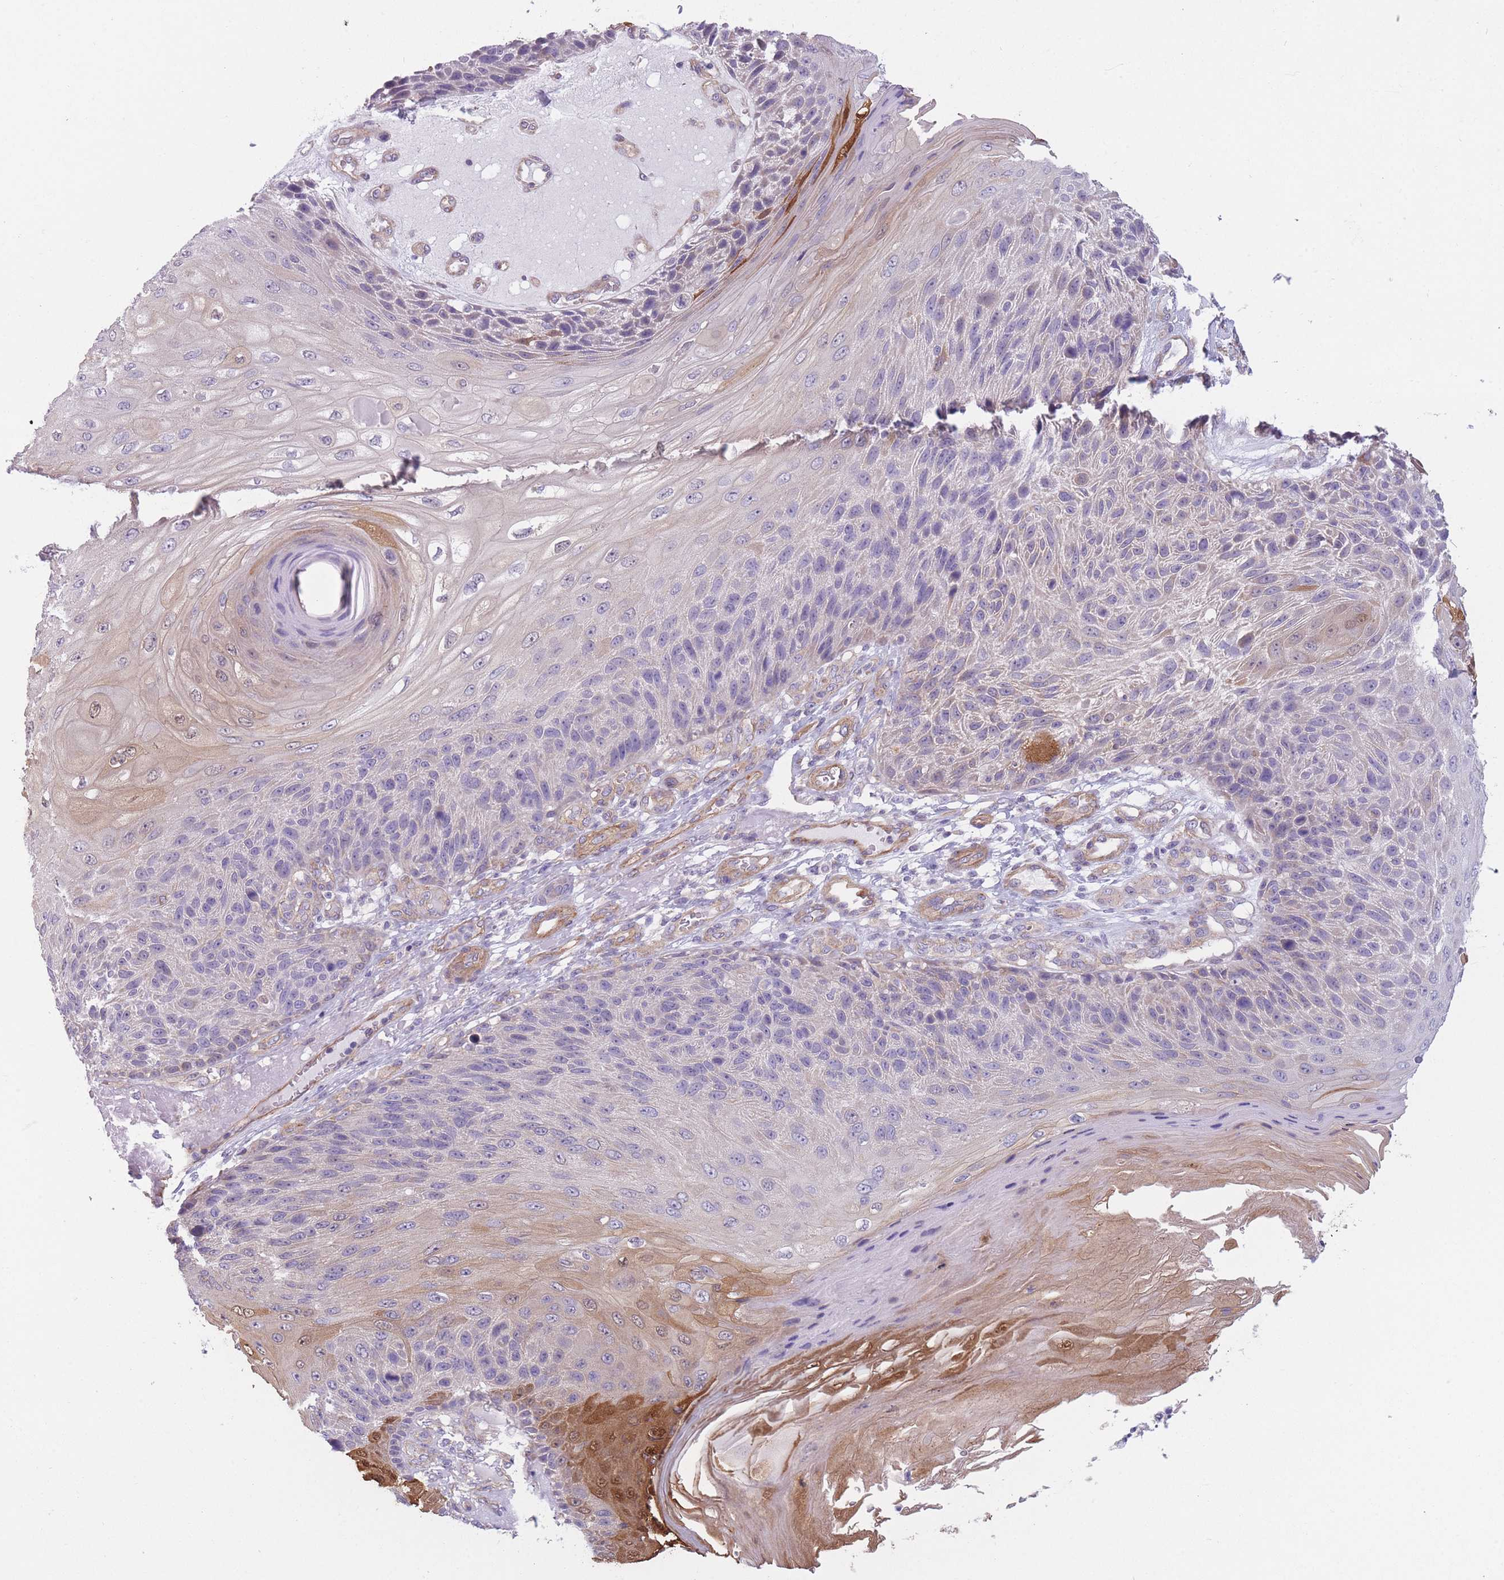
{"staining": {"intensity": "moderate", "quantity": "<25%", "location": "cytoplasmic/membranous,nuclear"}, "tissue": "skin cancer", "cell_type": "Tumor cells", "image_type": "cancer", "snomed": [{"axis": "morphology", "description": "Squamous cell carcinoma, NOS"}, {"axis": "topography", "description": "Skin"}], "caption": "The image demonstrates staining of skin squamous cell carcinoma, revealing moderate cytoplasmic/membranous and nuclear protein expression (brown color) within tumor cells.", "gene": "SERPINB3", "patient": {"sex": "female", "age": 88}}